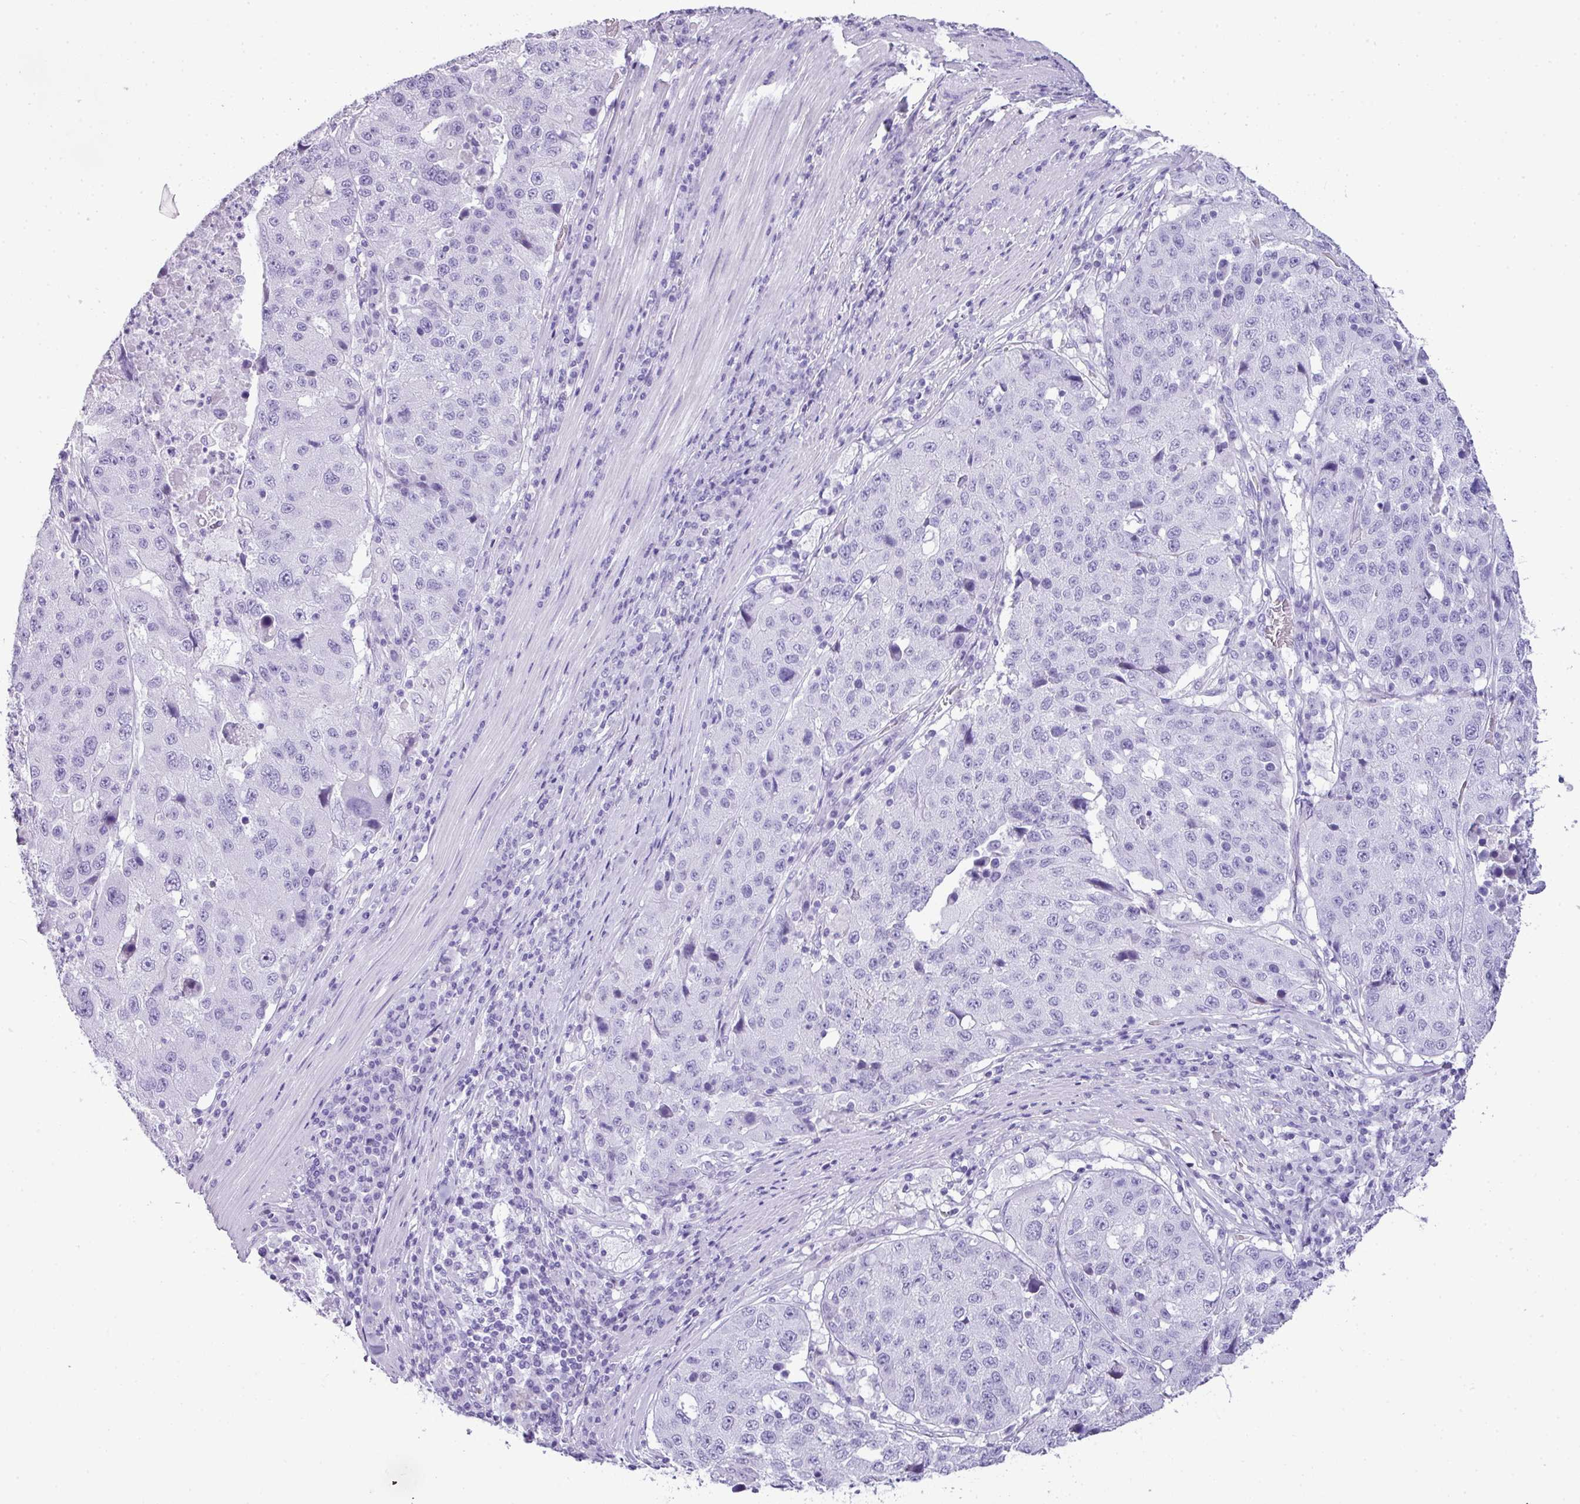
{"staining": {"intensity": "negative", "quantity": "none", "location": "none"}, "tissue": "stomach cancer", "cell_type": "Tumor cells", "image_type": "cancer", "snomed": [{"axis": "morphology", "description": "Adenocarcinoma, NOS"}, {"axis": "topography", "description": "Stomach"}], "caption": "Immunohistochemistry (IHC) micrograph of human stomach cancer (adenocarcinoma) stained for a protein (brown), which demonstrates no staining in tumor cells.", "gene": "TNP1", "patient": {"sex": "male", "age": 71}}